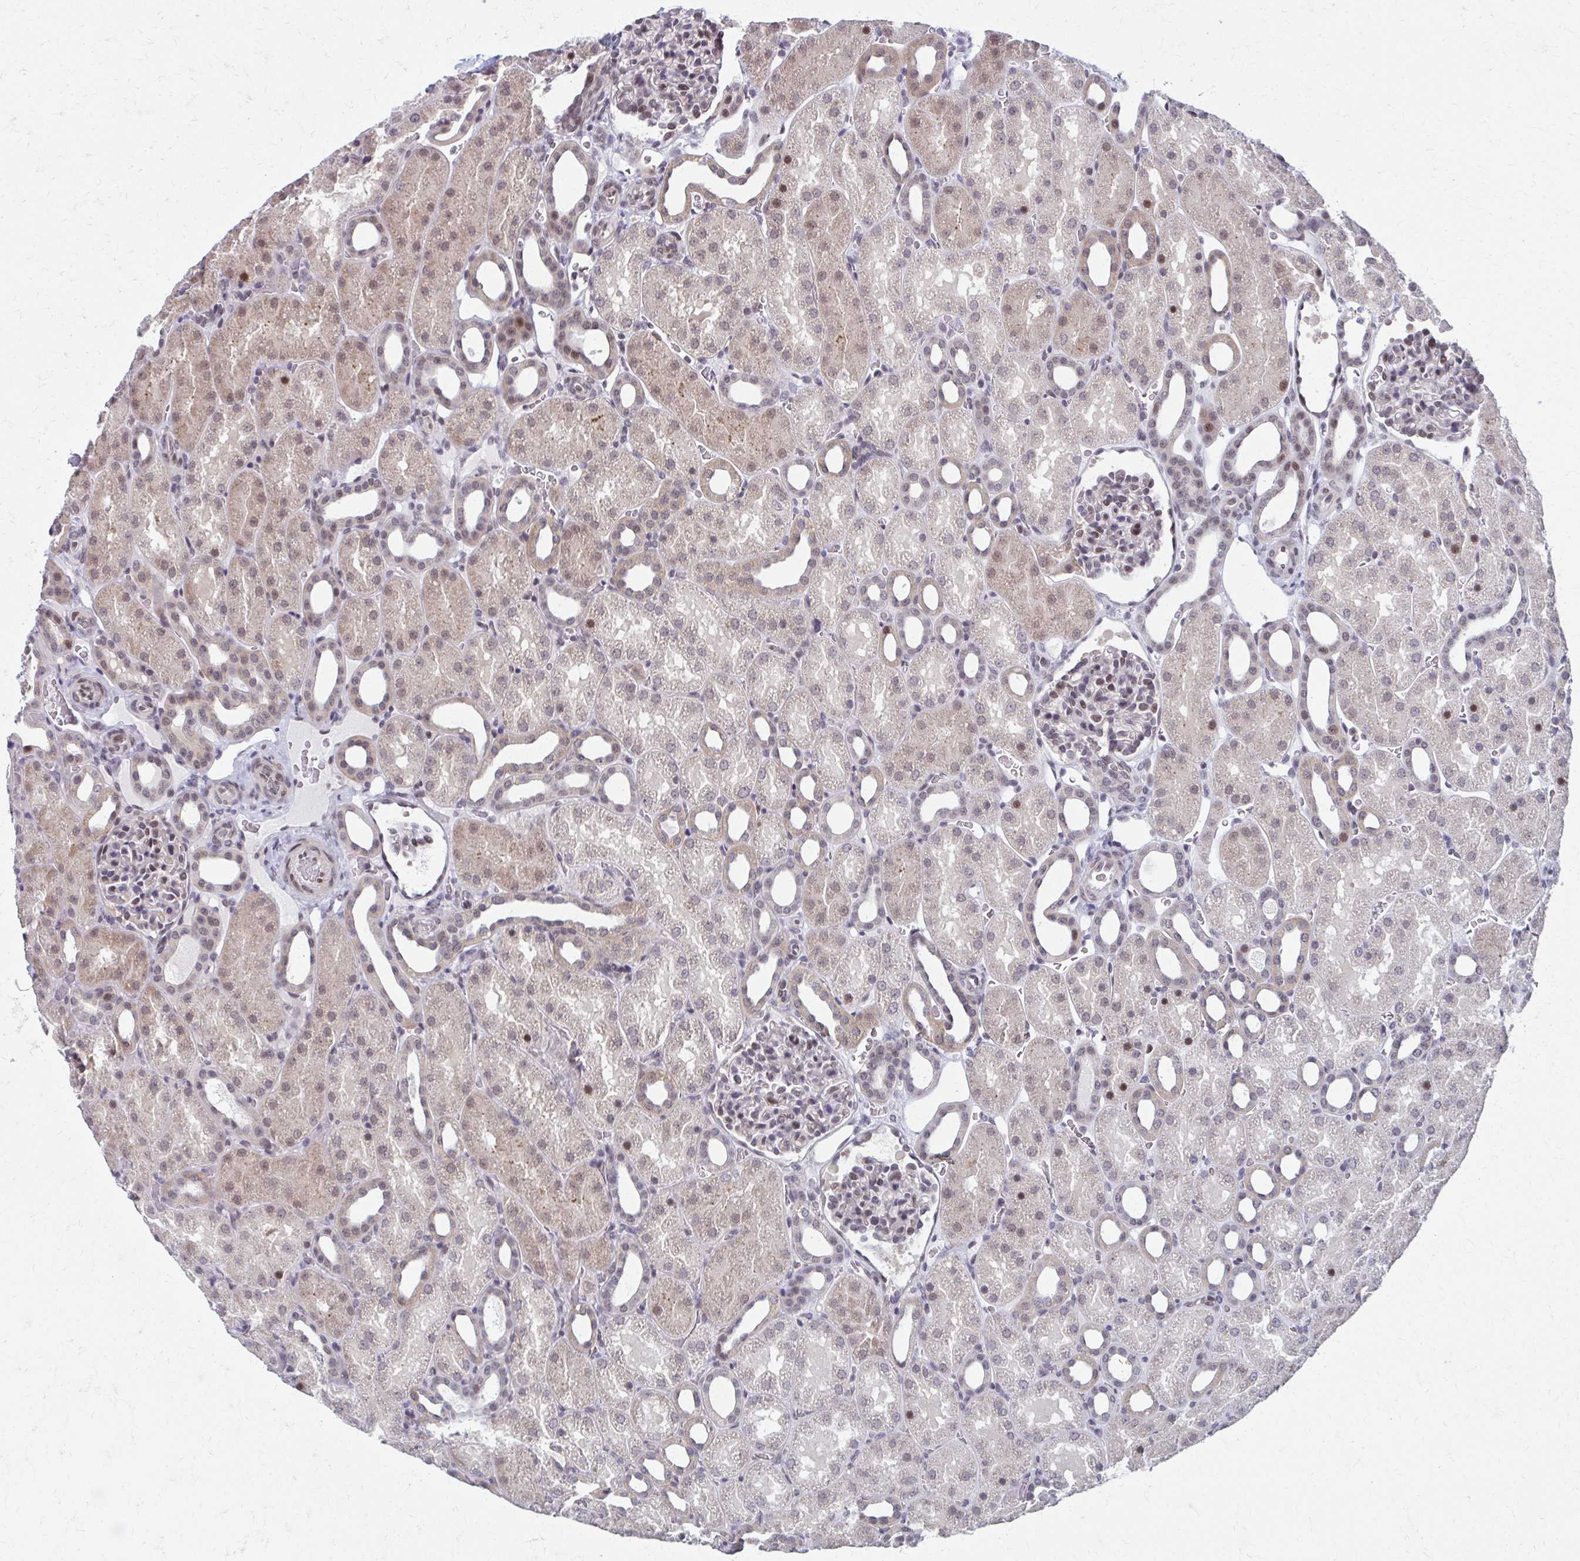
{"staining": {"intensity": "moderate", "quantity": "<25%", "location": "nuclear"}, "tissue": "kidney", "cell_type": "Cells in glomeruli", "image_type": "normal", "snomed": [{"axis": "morphology", "description": "Normal tissue, NOS"}, {"axis": "topography", "description": "Kidney"}], "caption": "IHC image of unremarkable kidney: kidney stained using immunohistochemistry (IHC) demonstrates low levels of moderate protein expression localized specifically in the nuclear of cells in glomeruli, appearing as a nuclear brown color.", "gene": "SETBP1", "patient": {"sex": "male", "age": 2}}